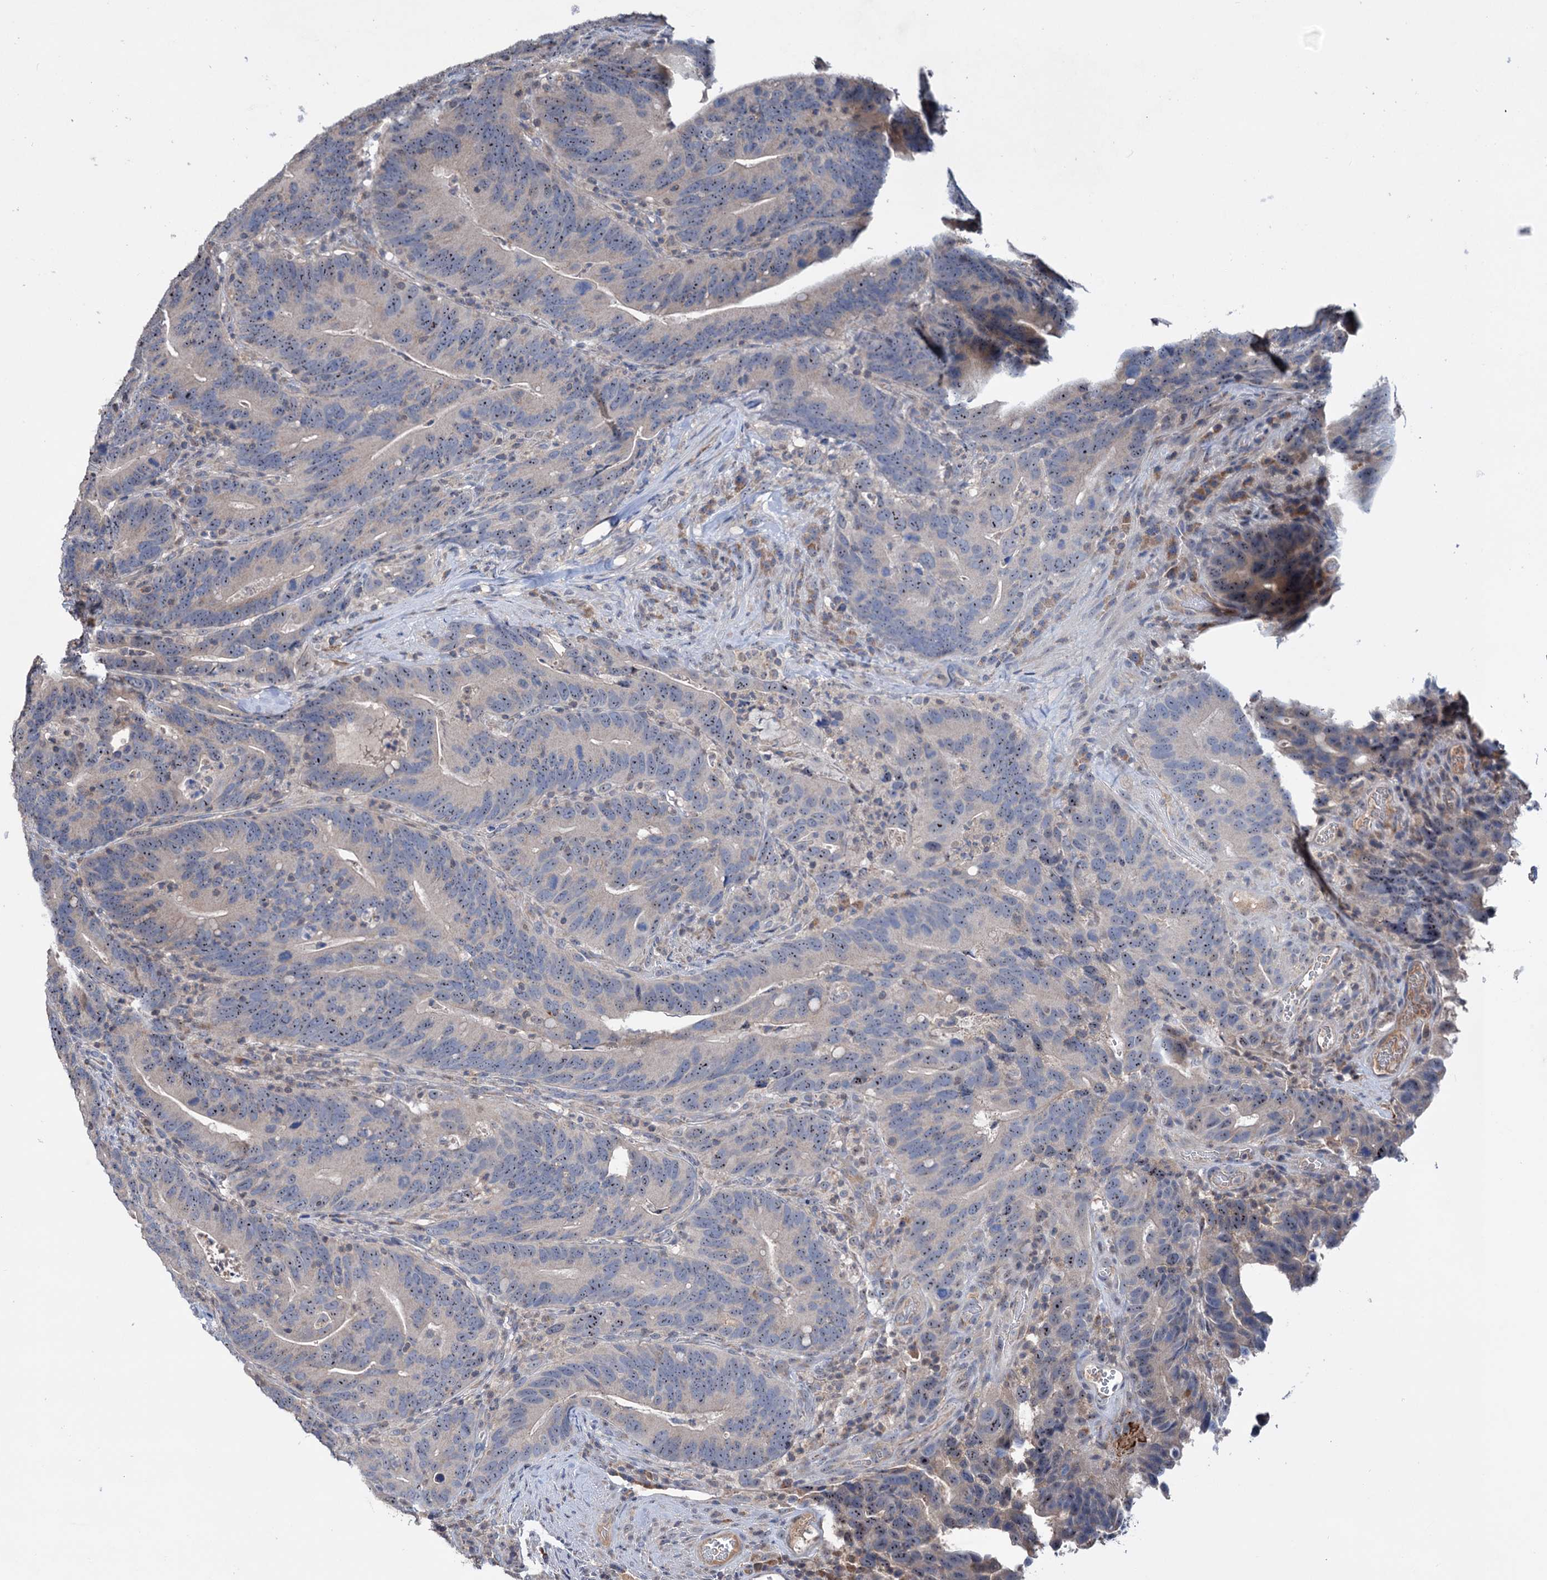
{"staining": {"intensity": "weak", "quantity": "25%-75%", "location": "nuclear"}, "tissue": "colorectal cancer", "cell_type": "Tumor cells", "image_type": "cancer", "snomed": [{"axis": "morphology", "description": "Adenocarcinoma, NOS"}, {"axis": "topography", "description": "Colon"}], "caption": "Immunohistochemistry (DAB) staining of colorectal cancer reveals weak nuclear protein expression in about 25%-75% of tumor cells.", "gene": "HTR3B", "patient": {"sex": "female", "age": 66}}